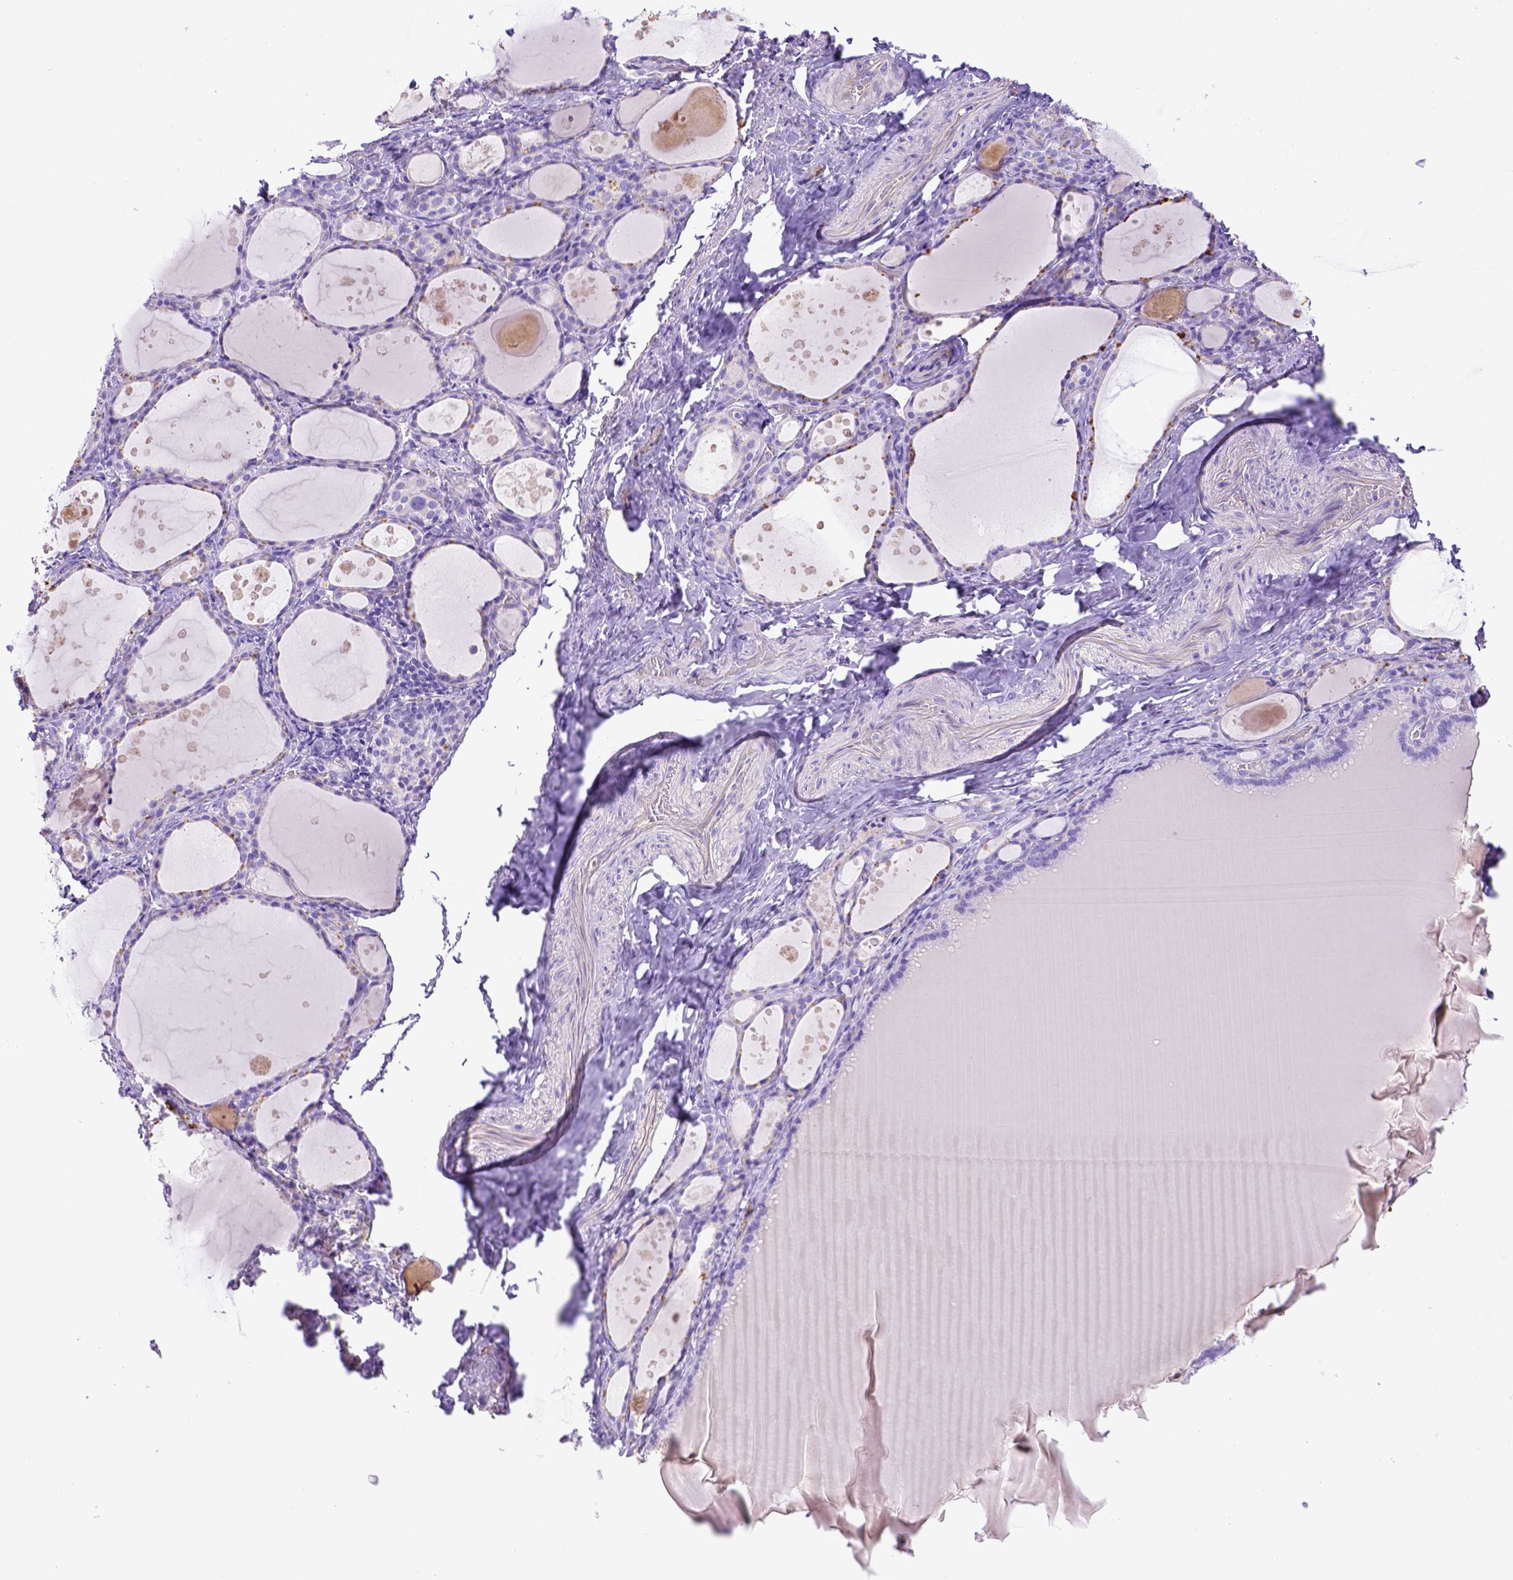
{"staining": {"intensity": "negative", "quantity": "none", "location": "none"}, "tissue": "thyroid gland", "cell_type": "Glandular cells", "image_type": "normal", "snomed": [{"axis": "morphology", "description": "Normal tissue, NOS"}, {"axis": "topography", "description": "Thyroid gland"}], "caption": "A micrograph of thyroid gland stained for a protein displays no brown staining in glandular cells.", "gene": "LRRC18", "patient": {"sex": "male", "age": 68}}